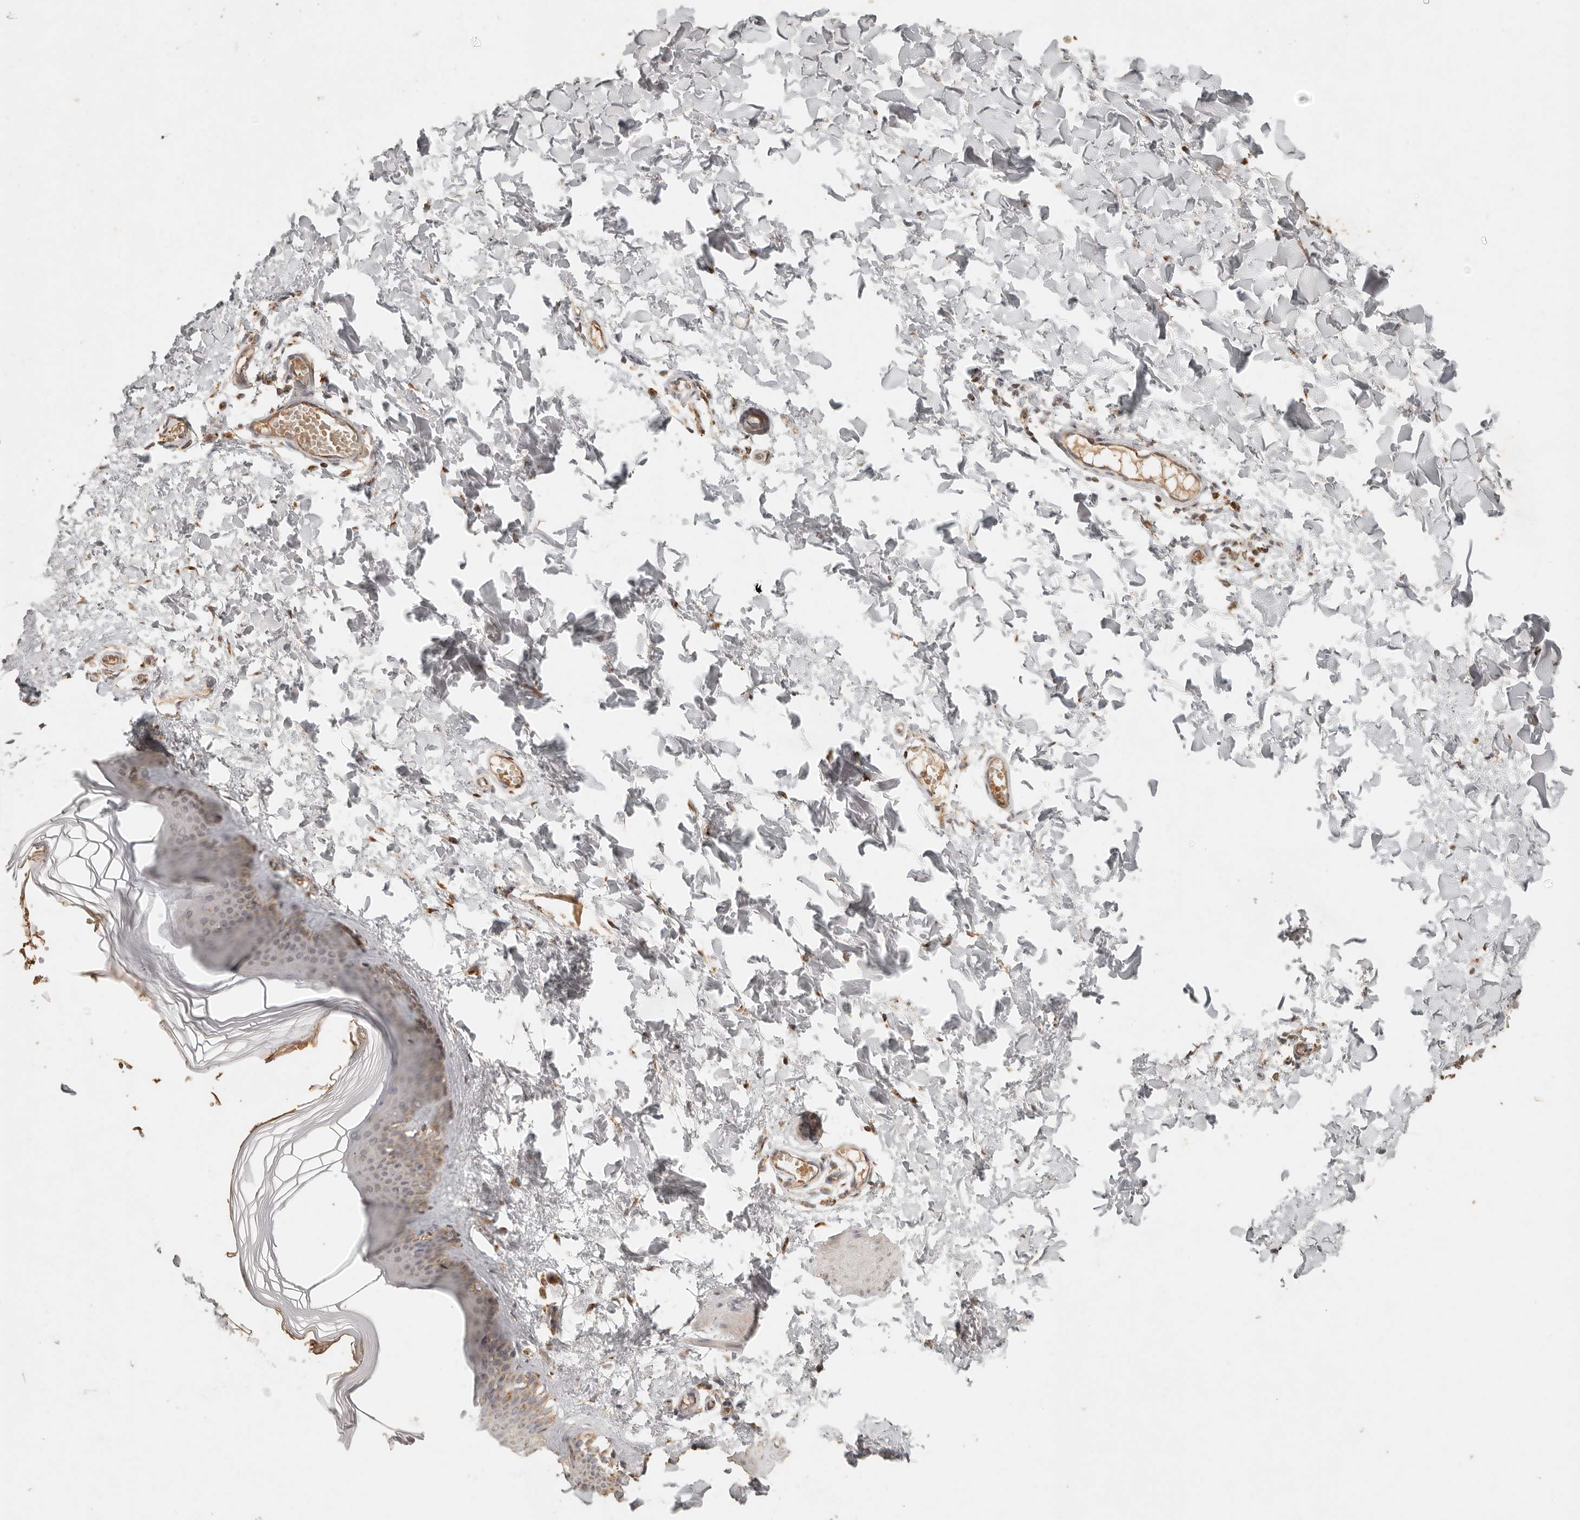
{"staining": {"intensity": "moderate", "quantity": ">75%", "location": "cytoplasmic/membranous"}, "tissue": "skin", "cell_type": "Fibroblasts", "image_type": "normal", "snomed": [{"axis": "morphology", "description": "Normal tissue, NOS"}, {"axis": "topography", "description": "Skin"}], "caption": "This photomicrograph demonstrates immunohistochemistry staining of benign human skin, with medium moderate cytoplasmic/membranous expression in about >75% of fibroblasts.", "gene": "MRPL55", "patient": {"sex": "female", "age": 27}}